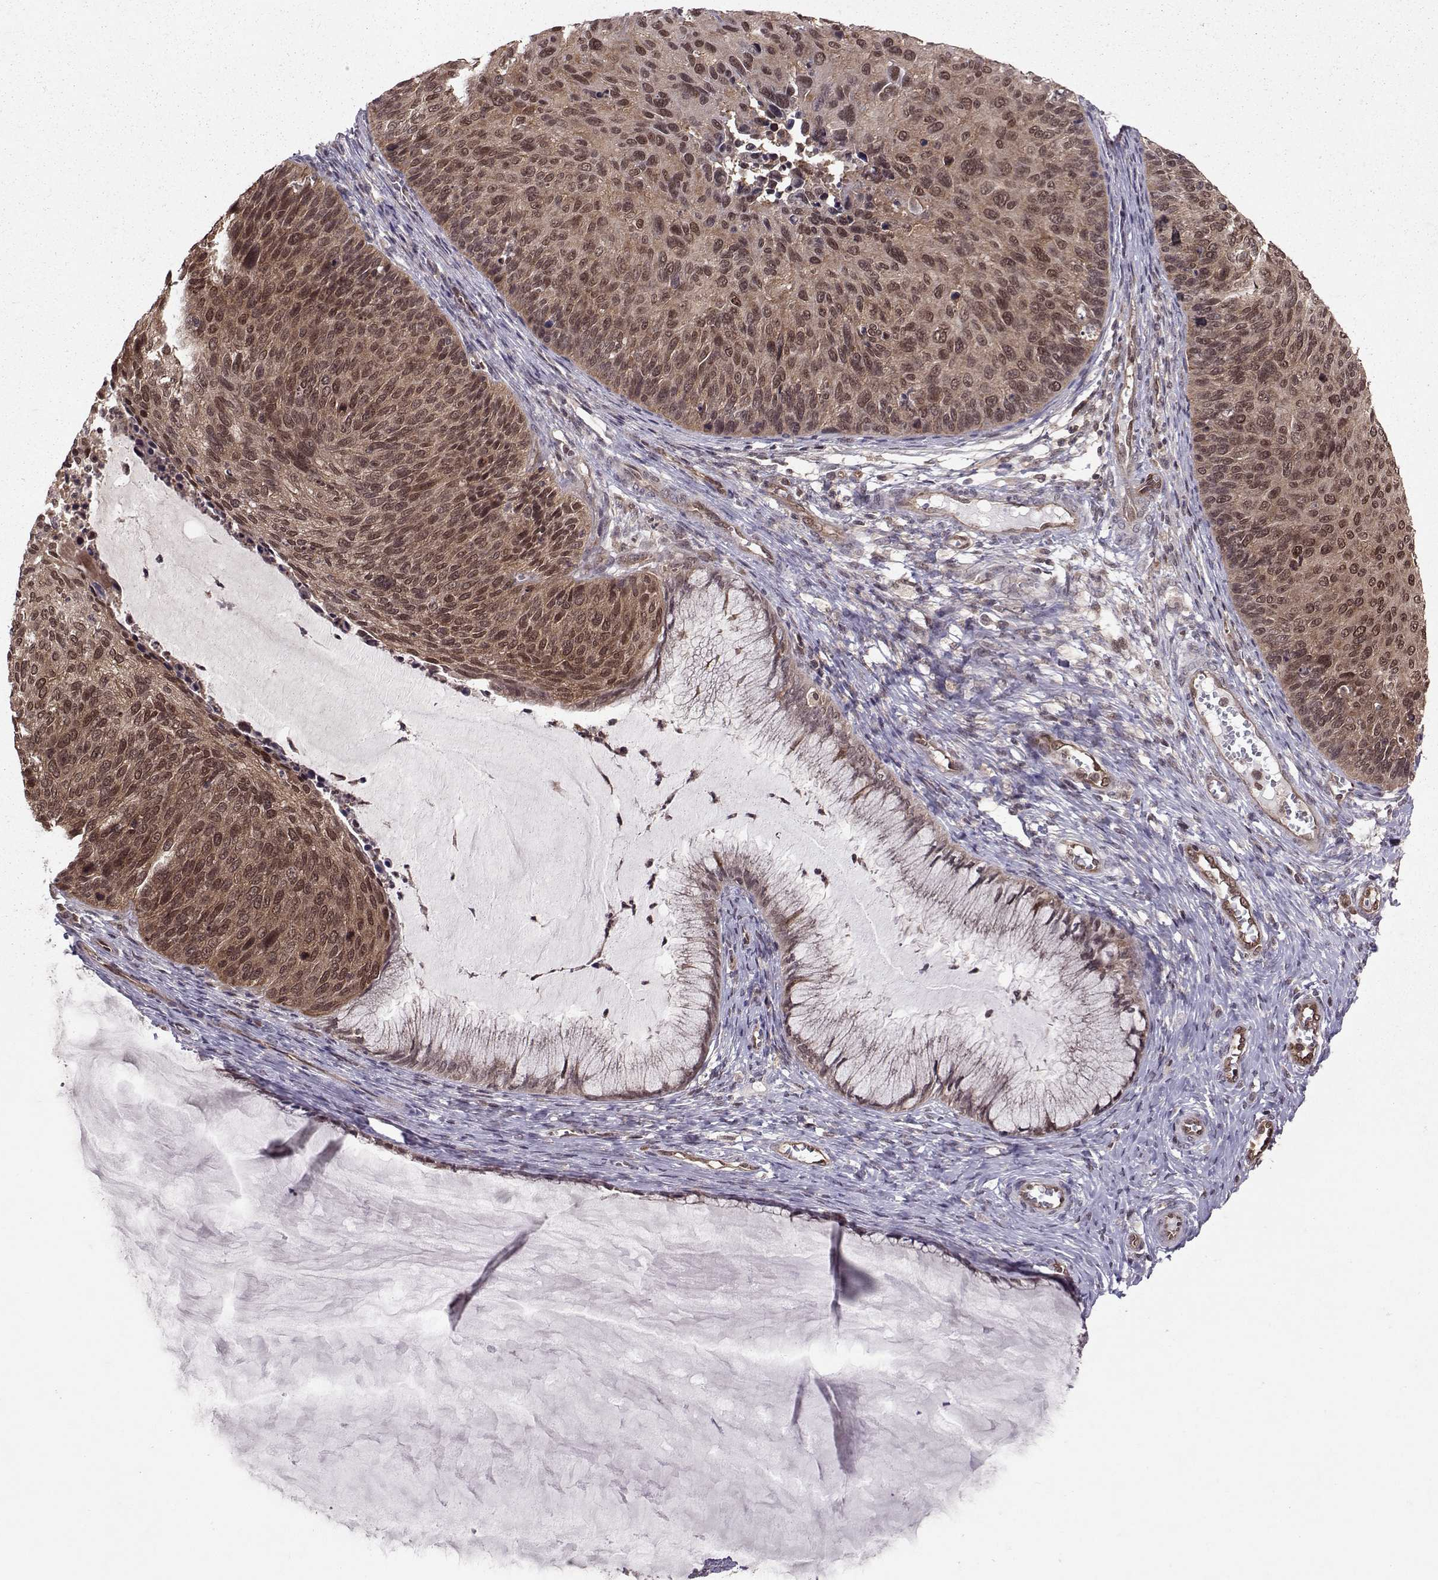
{"staining": {"intensity": "moderate", "quantity": ">75%", "location": "cytoplasmic/membranous,nuclear"}, "tissue": "cervical cancer", "cell_type": "Tumor cells", "image_type": "cancer", "snomed": [{"axis": "morphology", "description": "Squamous cell carcinoma, NOS"}, {"axis": "topography", "description": "Cervix"}], "caption": "Cervical squamous cell carcinoma stained with a brown dye exhibits moderate cytoplasmic/membranous and nuclear positive staining in about >75% of tumor cells.", "gene": "PPP2R2A", "patient": {"sex": "female", "age": 36}}